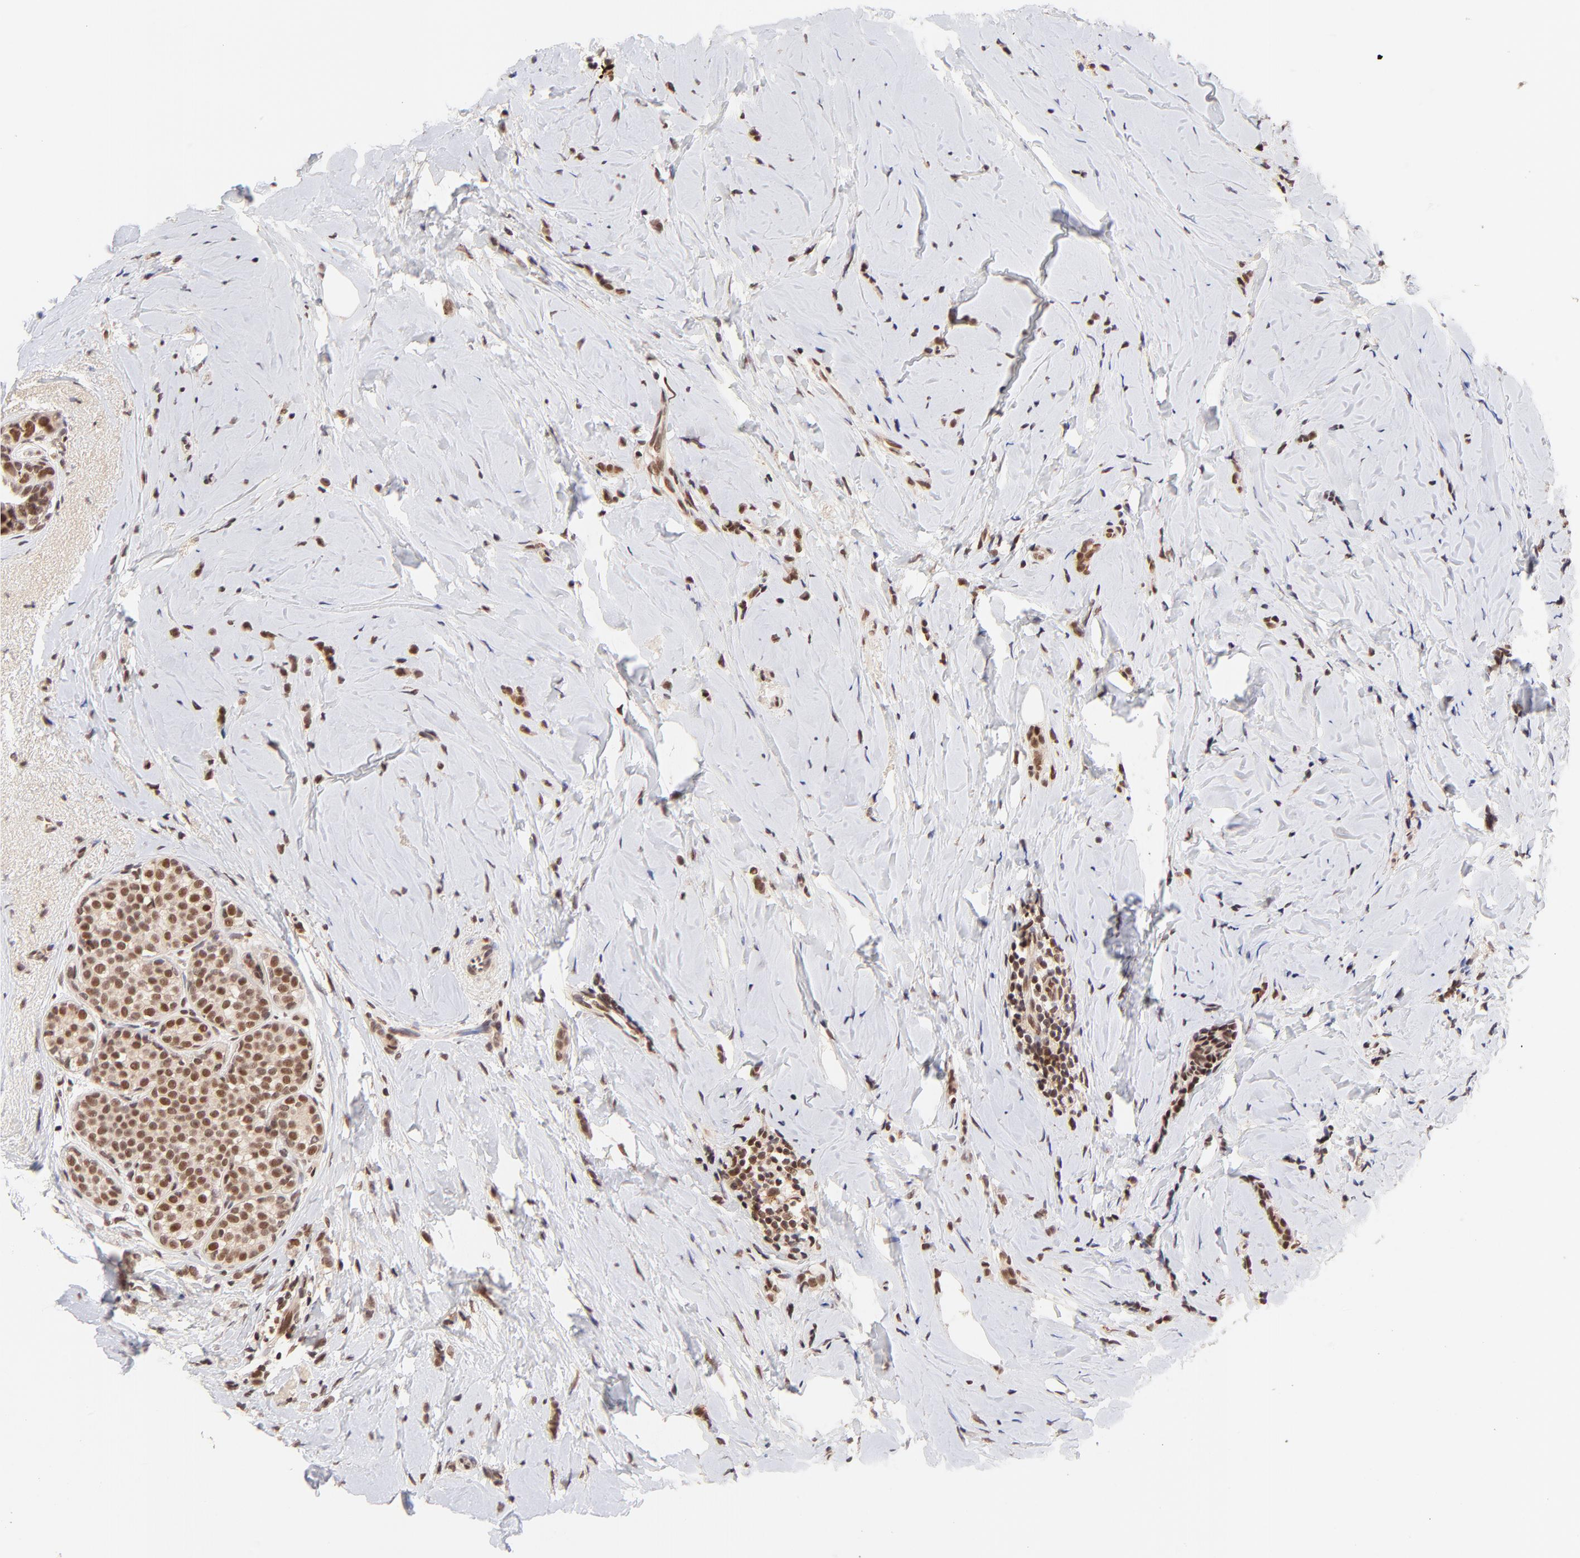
{"staining": {"intensity": "strong", "quantity": ">75%", "location": "nuclear"}, "tissue": "breast cancer", "cell_type": "Tumor cells", "image_type": "cancer", "snomed": [{"axis": "morphology", "description": "Lobular carcinoma"}, {"axis": "topography", "description": "Breast"}], "caption": "Brown immunohistochemical staining in breast cancer exhibits strong nuclear positivity in about >75% of tumor cells.", "gene": "MED12", "patient": {"sex": "female", "age": 64}}